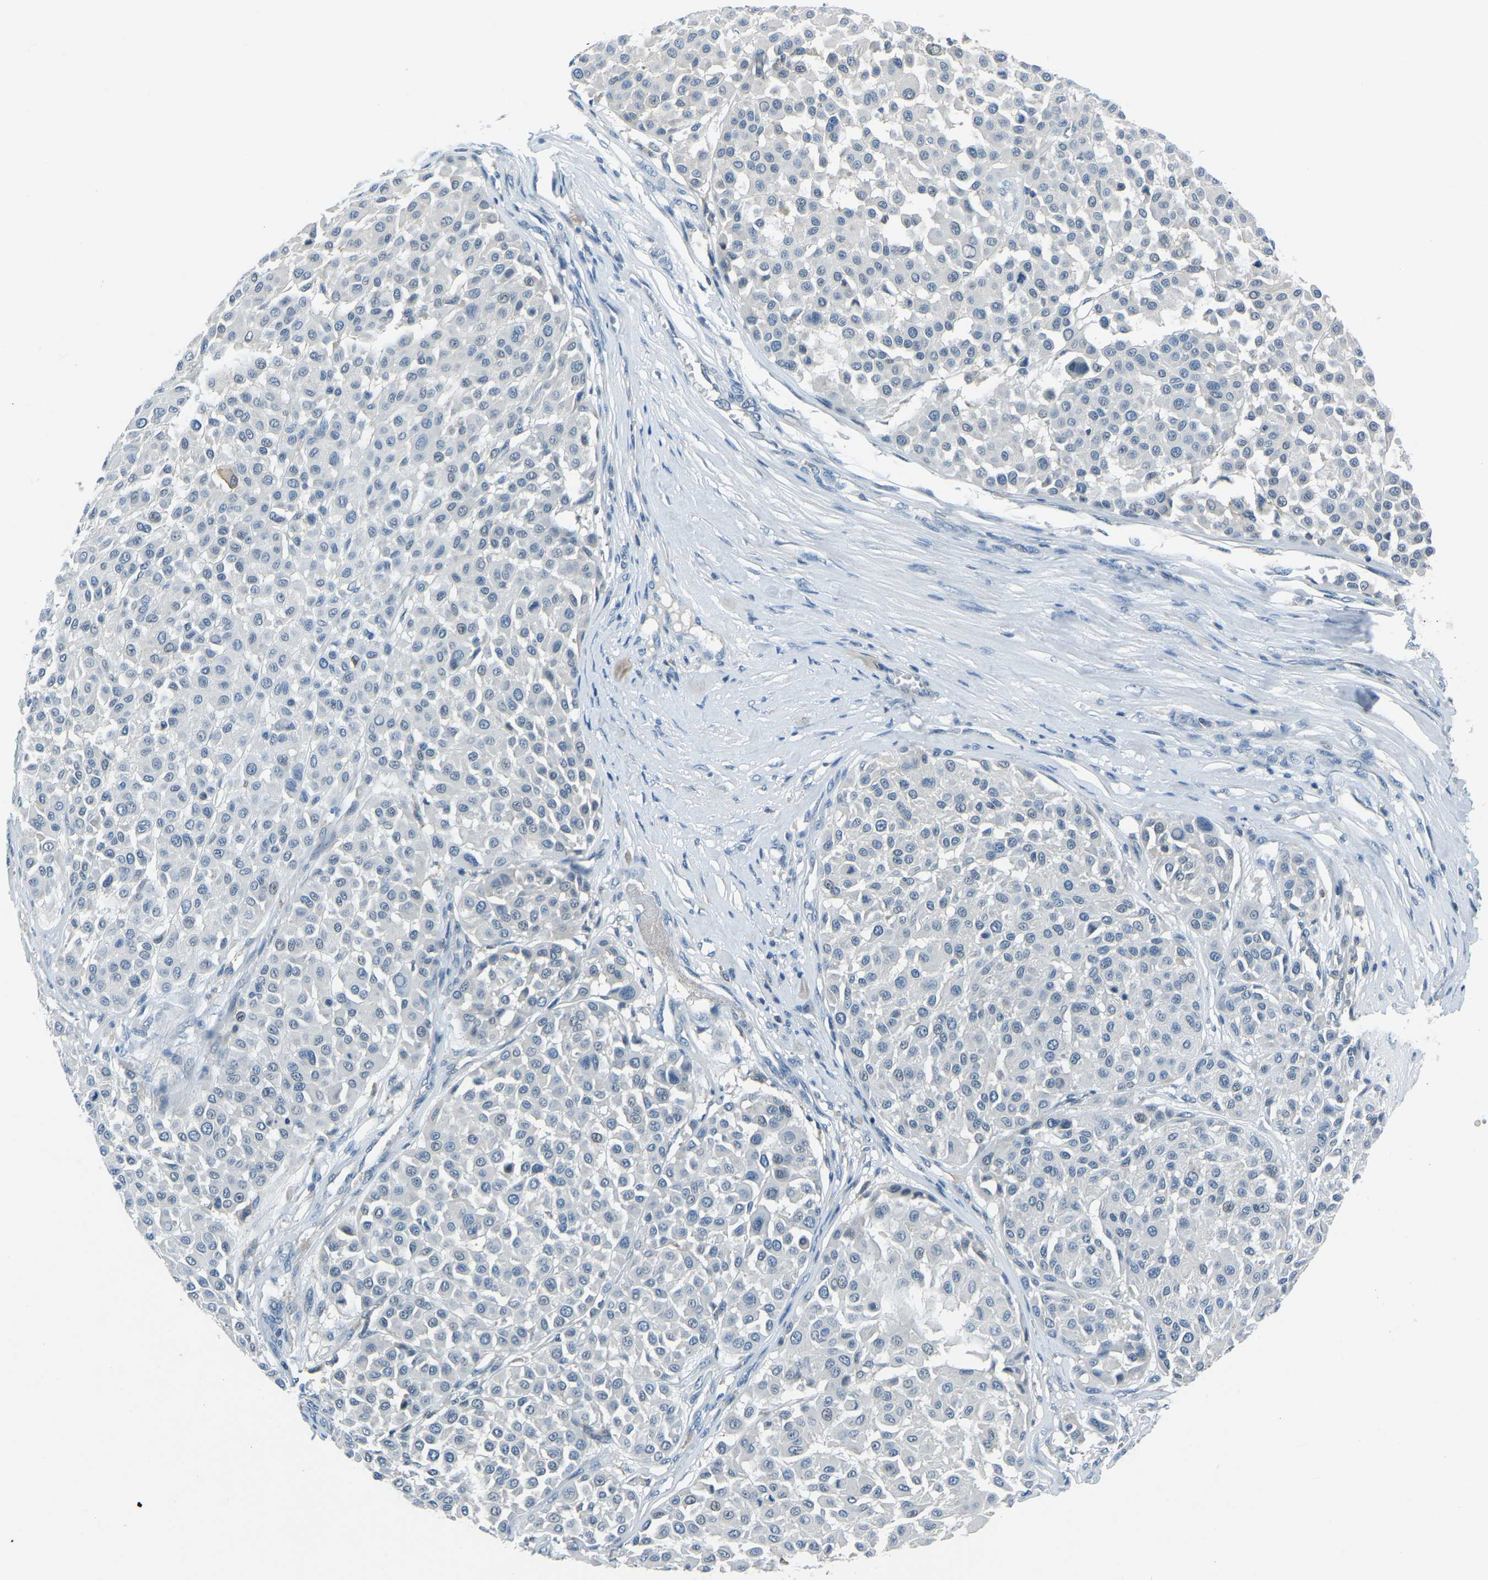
{"staining": {"intensity": "negative", "quantity": "none", "location": "none"}, "tissue": "melanoma", "cell_type": "Tumor cells", "image_type": "cancer", "snomed": [{"axis": "morphology", "description": "Malignant melanoma, Metastatic site"}, {"axis": "topography", "description": "Soft tissue"}], "caption": "The IHC histopathology image has no significant expression in tumor cells of malignant melanoma (metastatic site) tissue.", "gene": "XIRP1", "patient": {"sex": "male", "age": 41}}